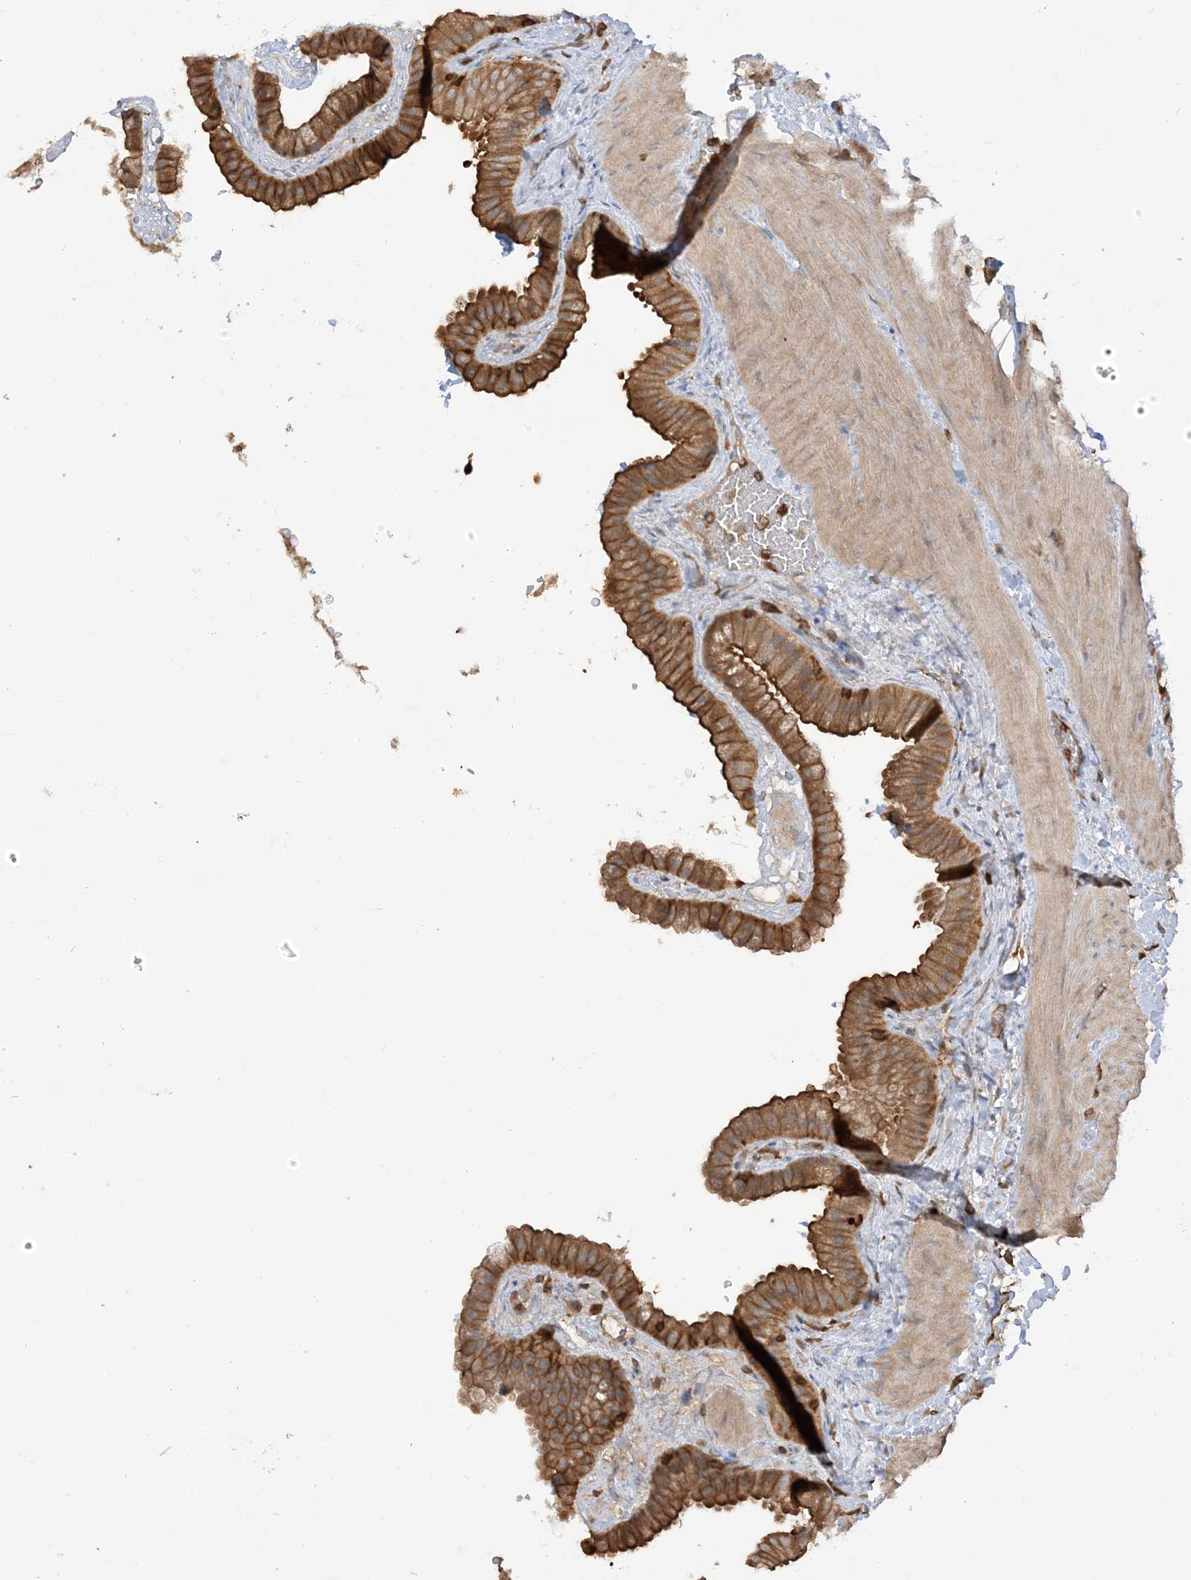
{"staining": {"intensity": "strong", "quantity": ">75%", "location": "cytoplasmic/membranous"}, "tissue": "gallbladder", "cell_type": "Glandular cells", "image_type": "normal", "snomed": [{"axis": "morphology", "description": "Normal tissue, NOS"}, {"axis": "topography", "description": "Gallbladder"}], "caption": "DAB immunohistochemical staining of unremarkable gallbladder demonstrates strong cytoplasmic/membranous protein positivity in about >75% of glandular cells. The staining is performed using DAB brown chromogen to label protein expression. The nuclei are counter-stained blue using hematoxylin.", "gene": "CAPZB", "patient": {"sex": "male", "age": 55}}